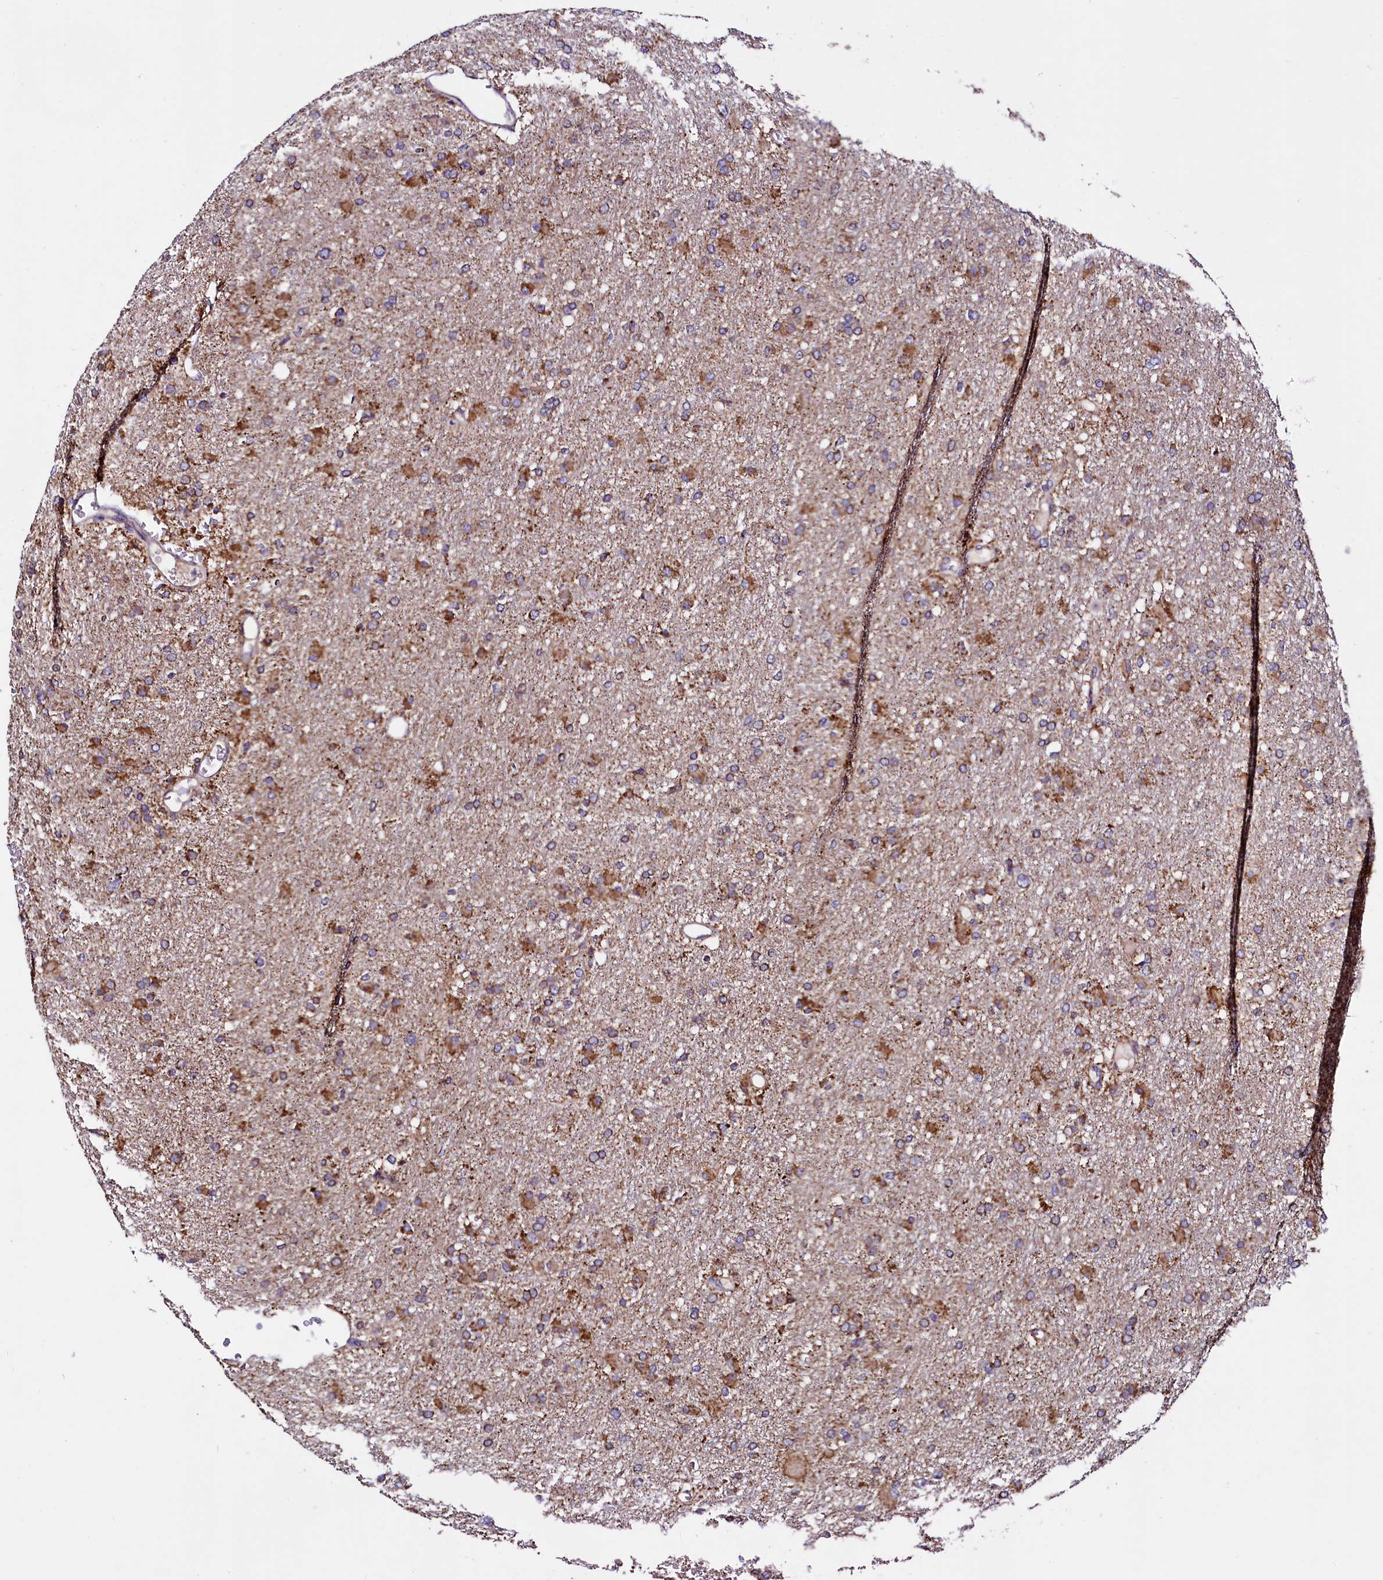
{"staining": {"intensity": "moderate", "quantity": ">75%", "location": "cytoplasmic/membranous"}, "tissue": "glioma", "cell_type": "Tumor cells", "image_type": "cancer", "snomed": [{"axis": "morphology", "description": "Glioma, malignant, High grade"}, {"axis": "topography", "description": "Cerebral cortex"}], "caption": "Immunohistochemical staining of high-grade glioma (malignant) reveals moderate cytoplasmic/membranous protein expression in about >75% of tumor cells. Nuclei are stained in blue.", "gene": "STARD5", "patient": {"sex": "female", "age": 36}}